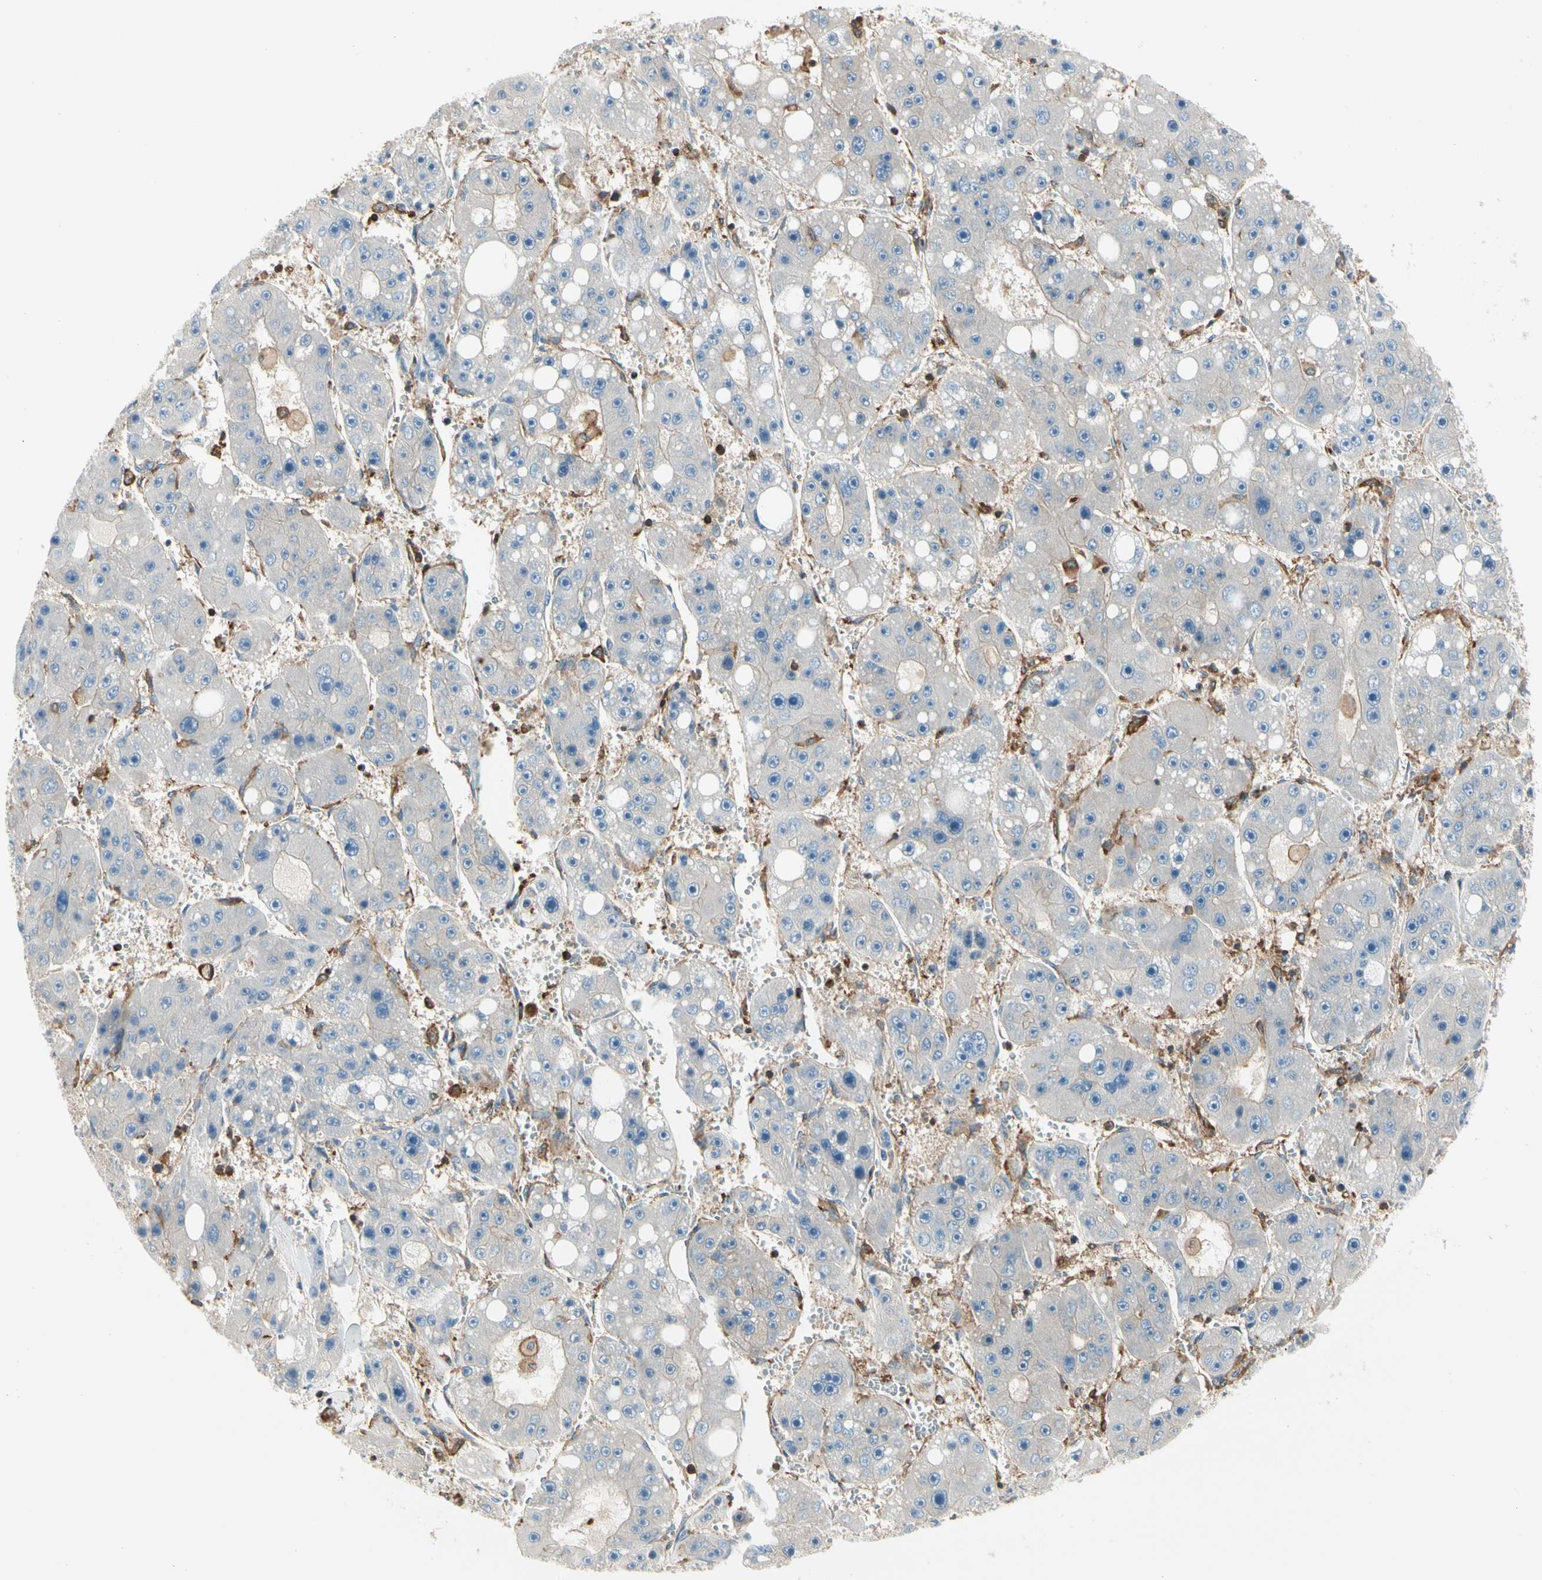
{"staining": {"intensity": "negative", "quantity": "none", "location": "none"}, "tissue": "liver cancer", "cell_type": "Tumor cells", "image_type": "cancer", "snomed": [{"axis": "morphology", "description": "Carcinoma, Hepatocellular, NOS"}, {"axis": "topography", "description": "Liver"}], "caption": "An image of liver hepatocellular carcinoma stained for a protein reveals no brown staining in tumor cells.", "gene": "CAPZA2", "patient": {"sex": "female", "age": 61}}